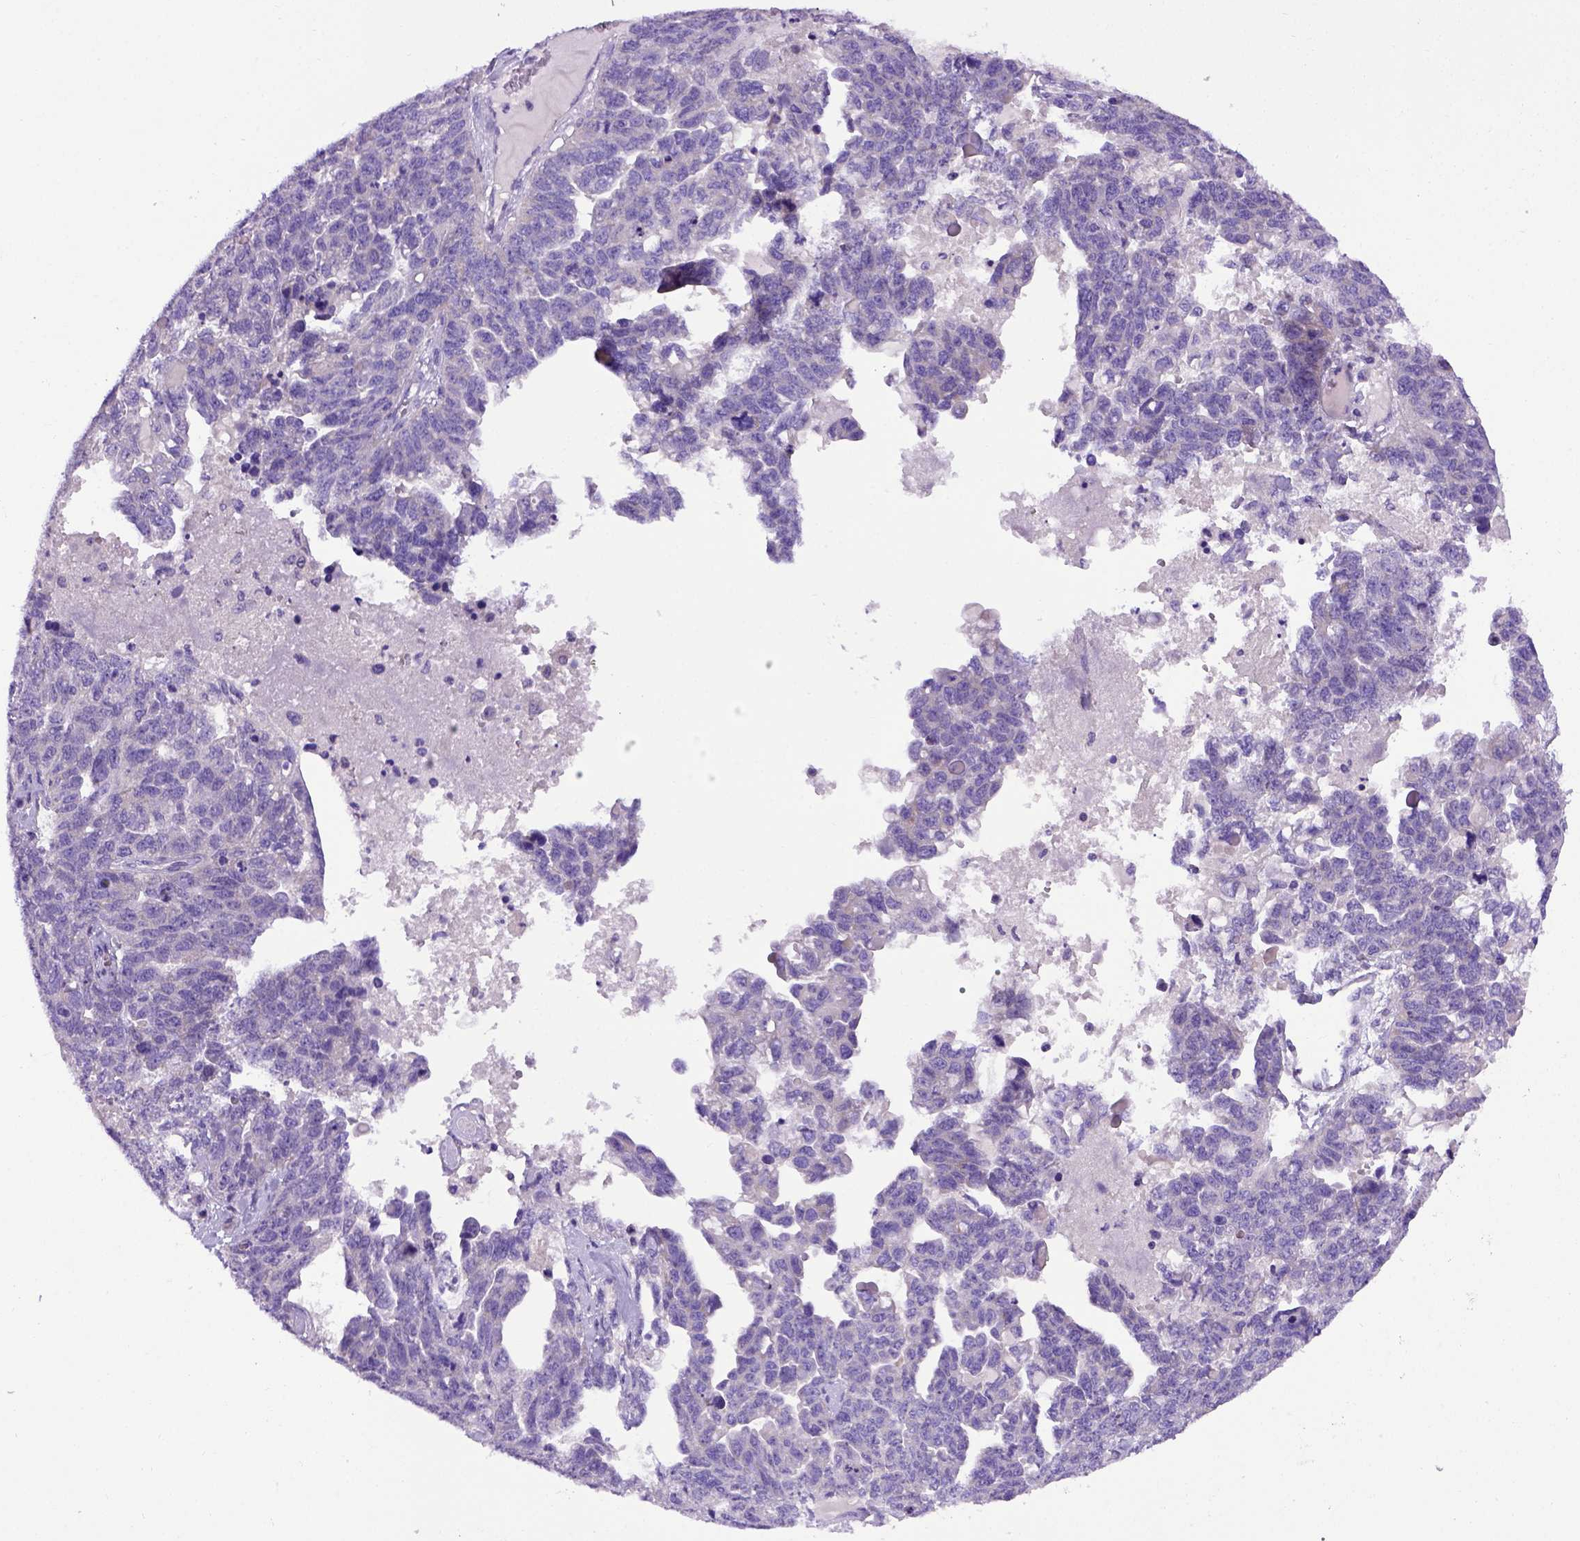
{"staining": {"intensity": "negative", "quantity": "none", "location": "none"}, "tissue": "ovarian cancer", "cell_type": "Tumor cells", "image_type": "cancer", "snomed": [{"axis": "morphology", "description": "Cystadenocarcinoma, serous, NOS"}, {"axis": "topography", "description": "Ovary"}], "caption": "The histopathology image demonstrates no staining of tumor cells in ovarian serous cystadenocarcinoma.", "gene": "ADAM12", "patient": {"sex": "female", "age": 71}}